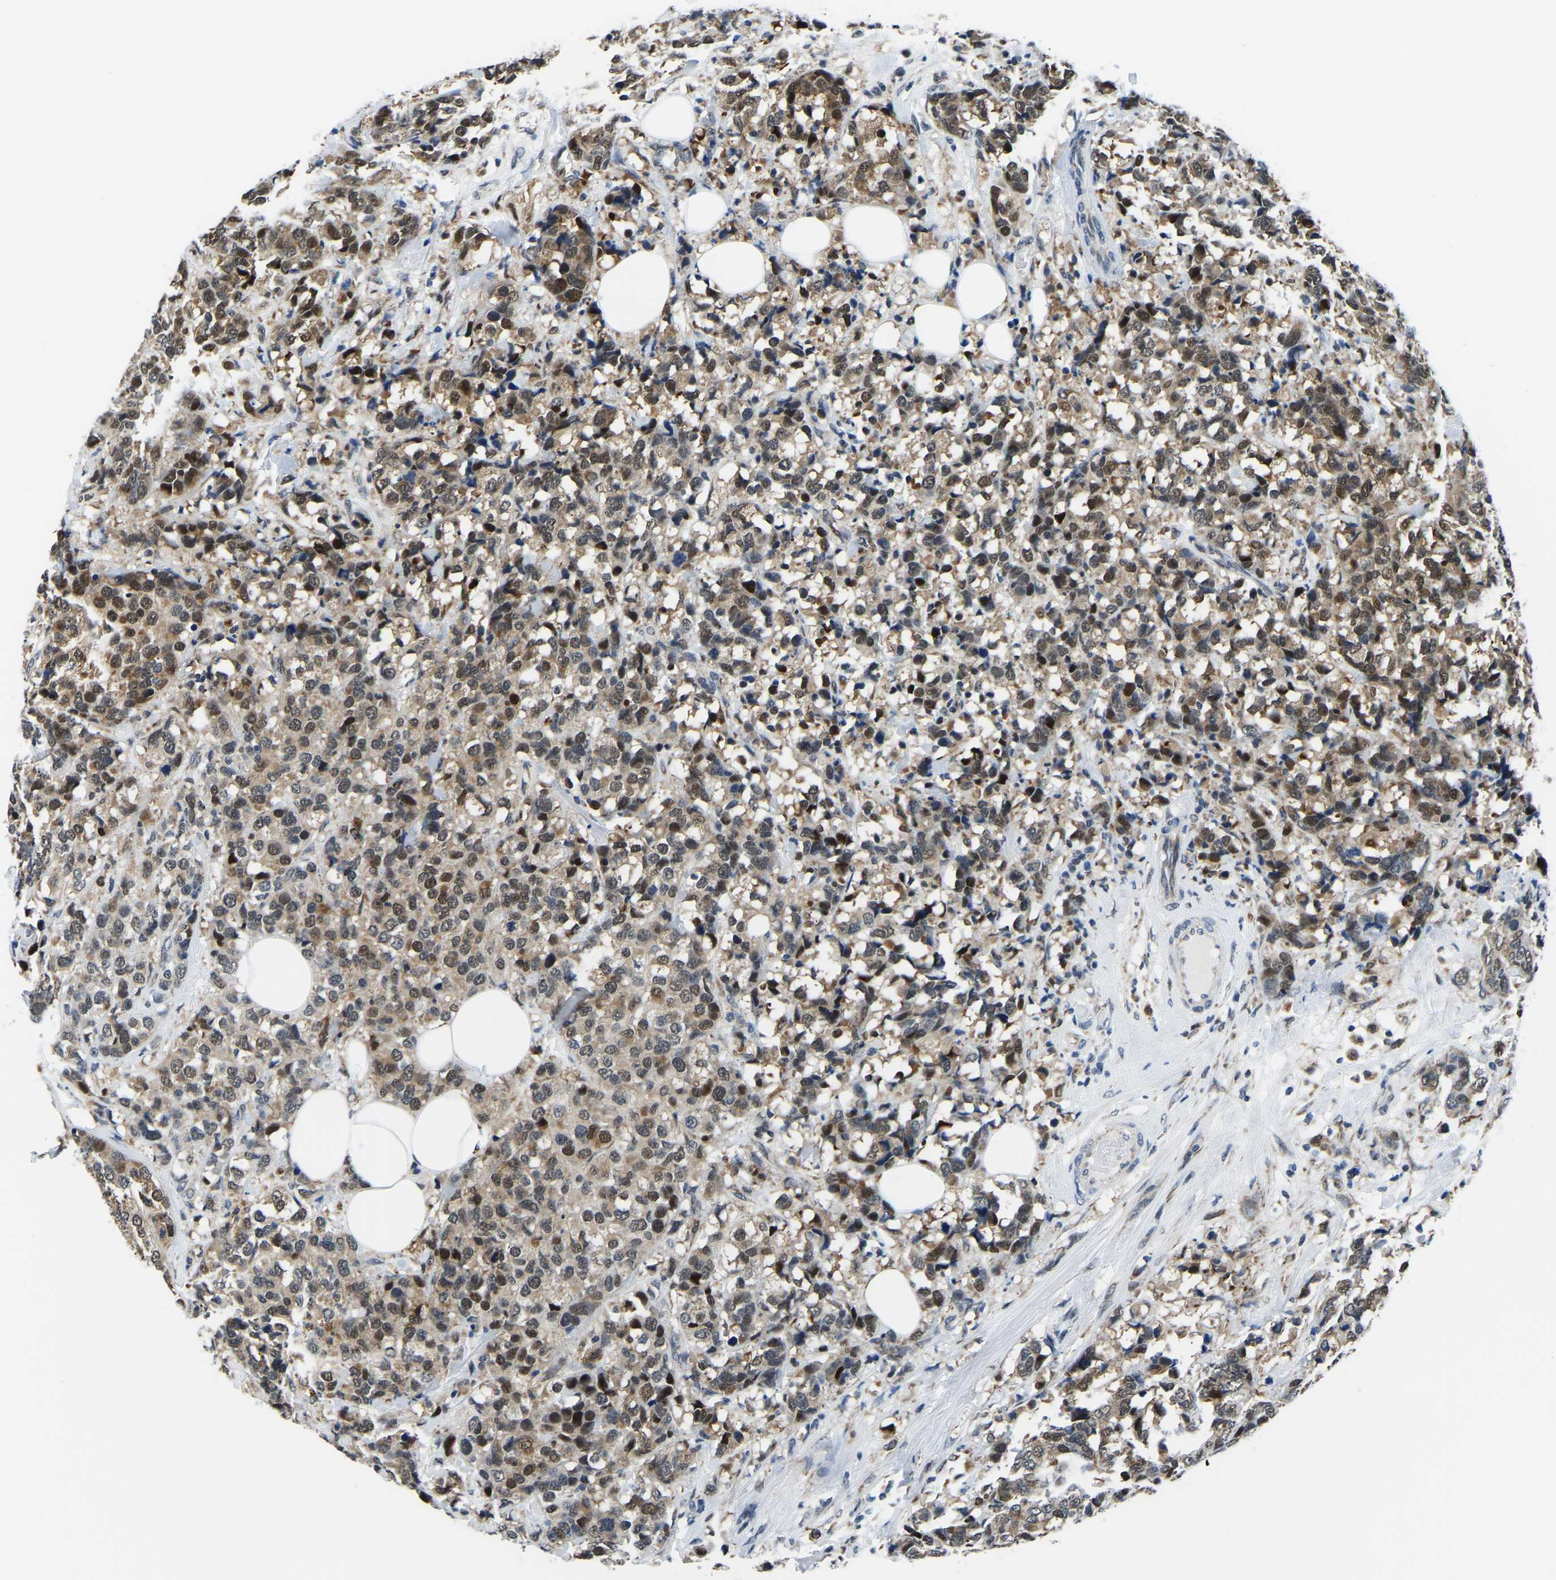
{"staining": {"intensity": "moderate", "quantity": ">75%", "location": "cytoplasmic/membranous,nuclear"}, "tissue": "breast cancer", "cell_type": "Tumor cells", "image_type": "cancer", "snomed": [{"axis": "morphology", "description": "Lobular carcinoma"}, {"axis": "topography", "description": "Breast"}], "caption": "Human lobular carcinoma (breast) stained with a brown dye shows moderate cytoplasmic/membranous and nuclear positive positivity in approximately >75% of tumor cells.", "gene": "BNIP3L", "patient": {"sex": "female", "age": 59}}